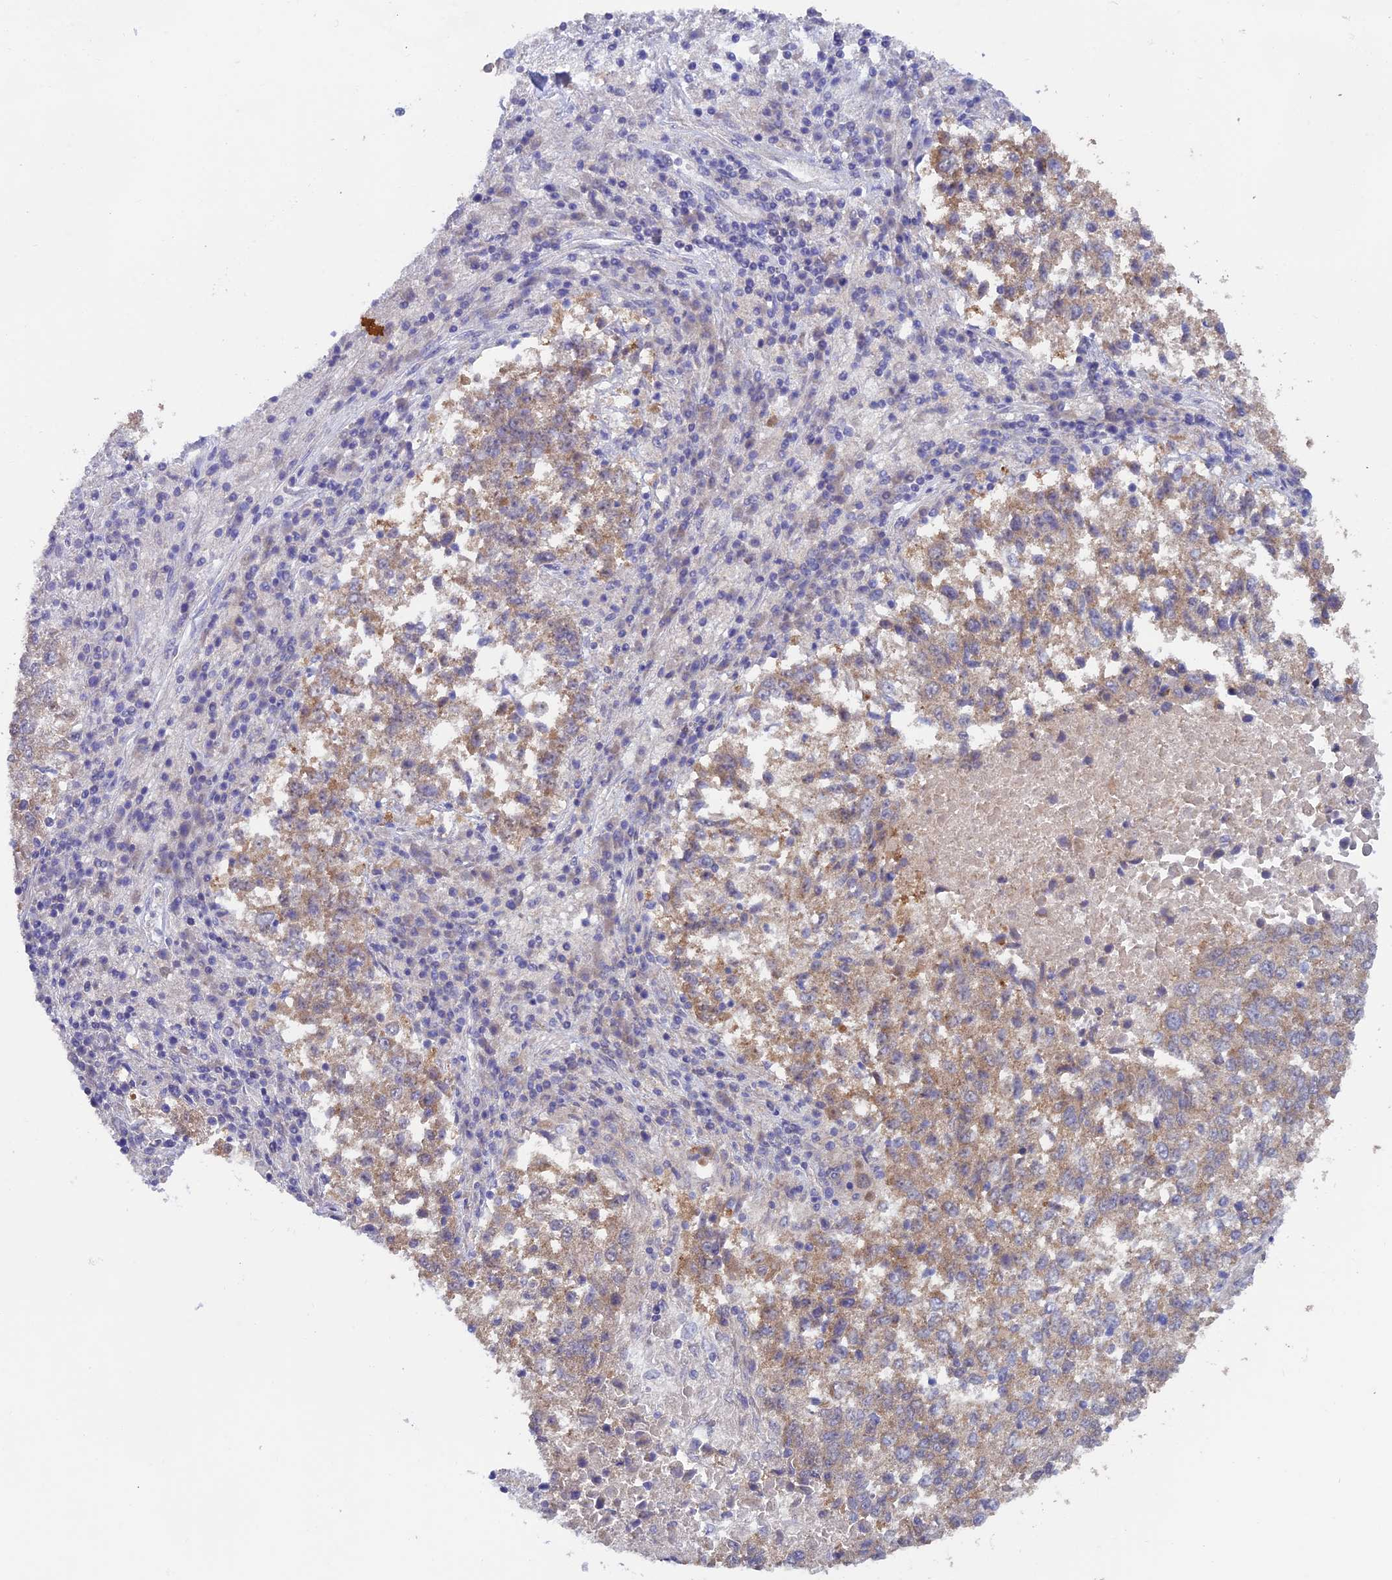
{"staining": {"intensity": "moderate", "quantity": ">75%", "location": "cytoplasmic/membranous"}, "tissue": "lung cancer", "cell_type": "Tumor cells", "image_type": "cancer", "snomed": [{"axis": "morphology", "description": "Squamous cell carcinoma, NOS"}, {"axis": "topography", "description": "Lung"}], "caption": "Human squamous cell carcinoma (lung) stained with a brown dye displays moderate cytoplasmic/membranous positive expression in approximately >75% of tumor cells.", "gene": "SHISA5", "patient": {"sex": "male", "age": 73}}